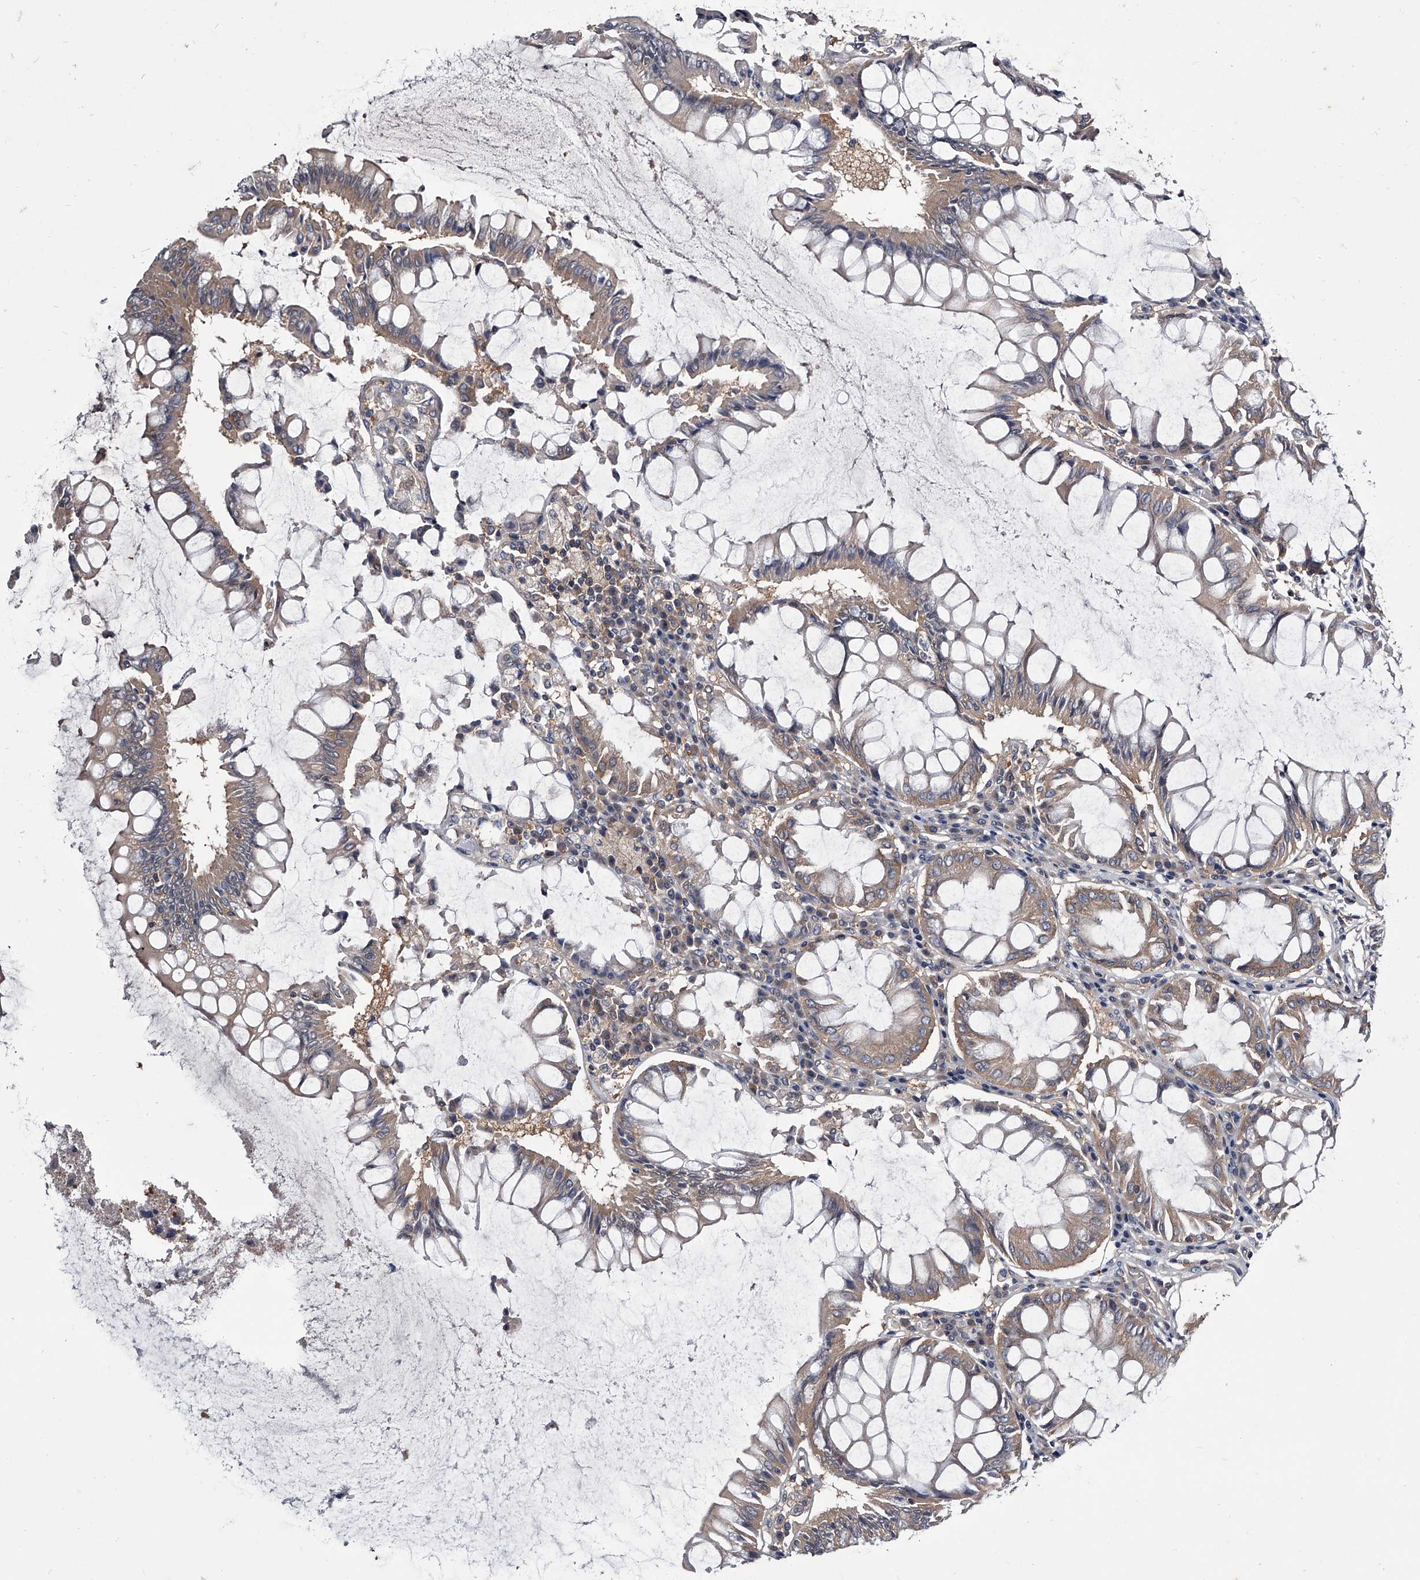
{"staining": {"intensity": "weak", "quantity": "<25%", "location": "cytoplasmic/membranous"}, "tissue": "colorectal cancer", "cell_type": "Tumor cells", "image_type": "cancer", "snomed": [{"axis": "morphology", "description": "Adenocarcinoma, NOS"}, {"axis": "topography", "description": "Rectum"}], "caption": "Human colorectal cancer (adenocarcinoma) stained for a protein using IHC exhibits no positivity in tumor cells.", "gene": "GAPVD1", "patient": {"sex": "male", "age": 84}}